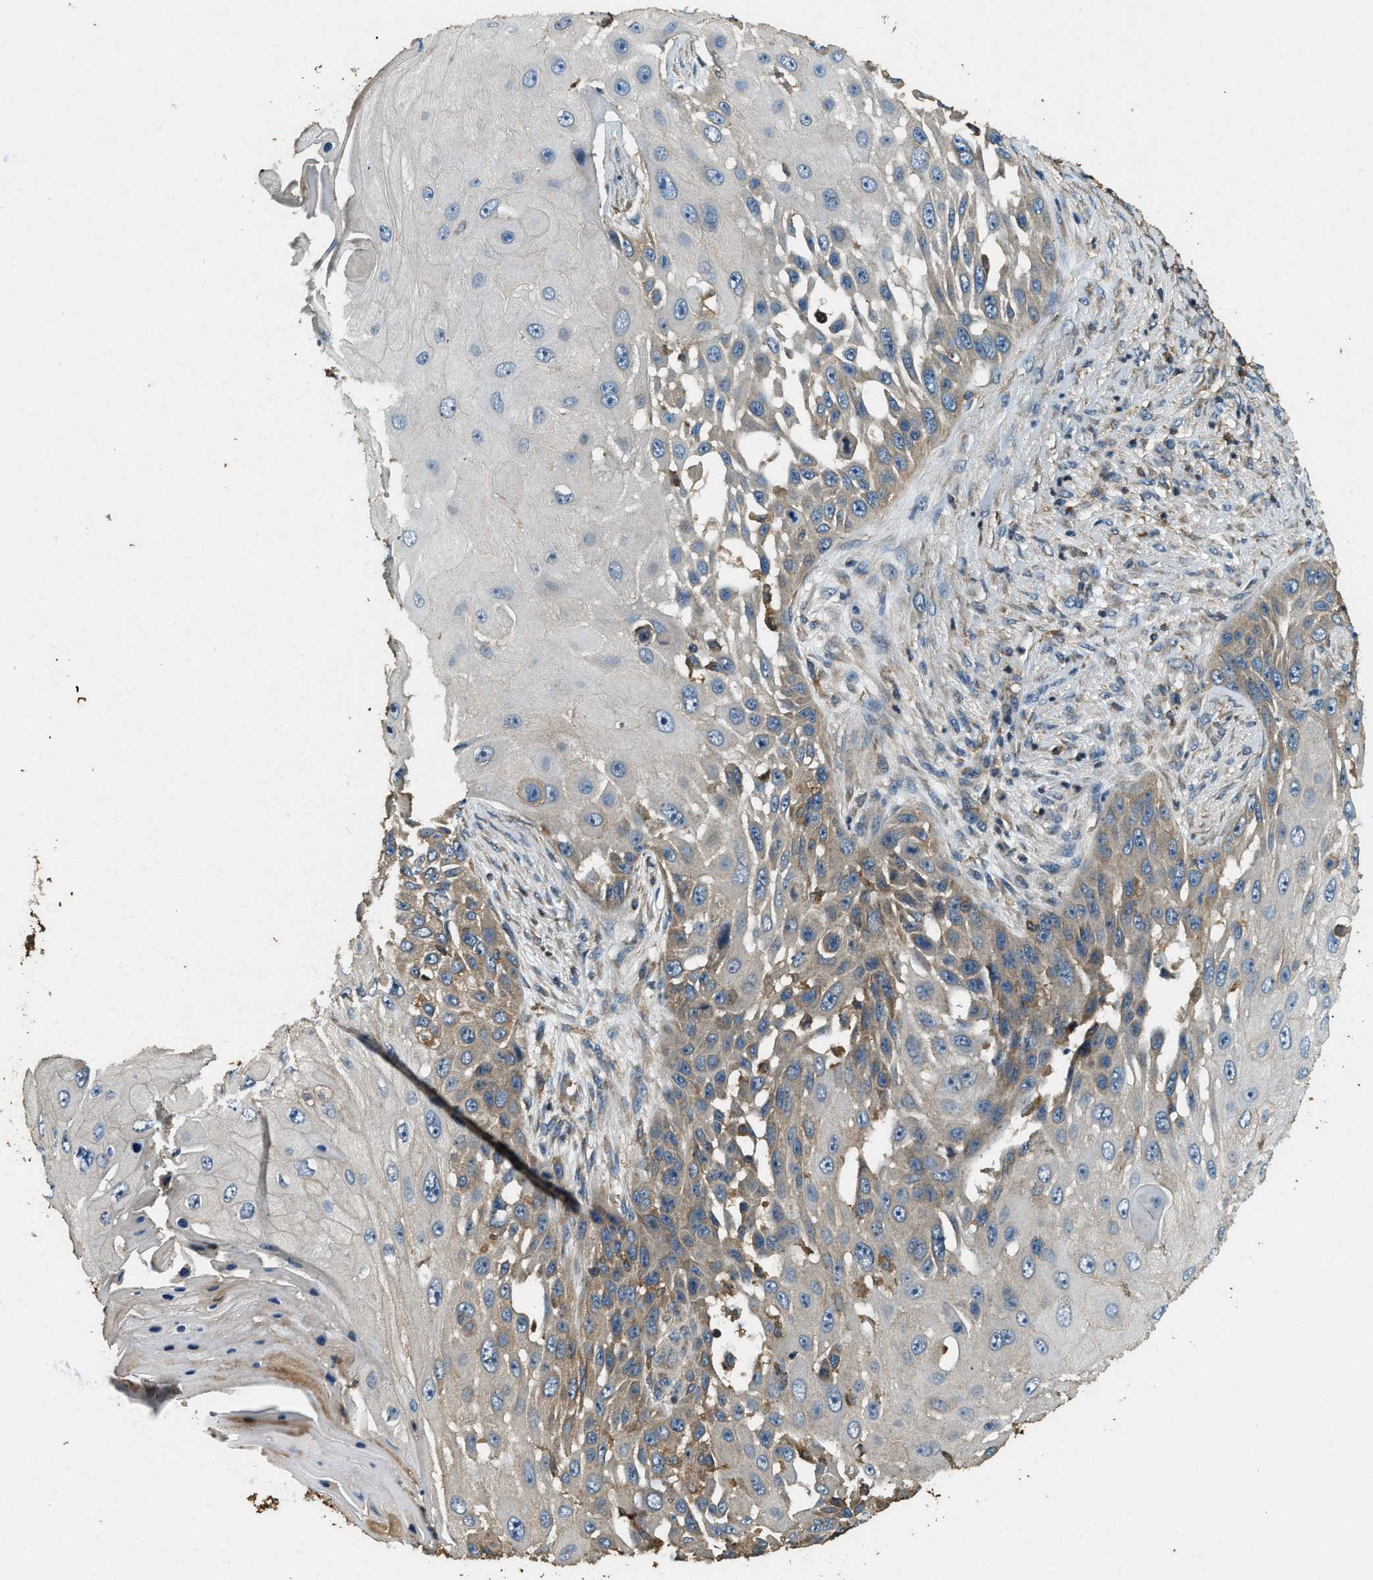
{"staining": {"intensity": "moderate", "quantity": "25%-75%", "location": "cytoplasmic/membranous"}, "tissue": "skin cancer", "cell_type": "Tumor cells", "image_type": "cancer", "snomed": [{"axis": "morphology", "description": "Squamous cell carcinoma, NOS"}, {"axis": "topography", "description": "Skin"}], "caption": "An immunohistochemistry (IHC) micrograph of neoplastic tissue is shown. Protein staining in brown labels moderate cytoplasmic/membranous positivity in skin squamous cell carcinoma within tumor cells. The staining was performed using DAB (3,3'-diaminobenzidine) to visualize the protein expression in brown, while the nuclei were stained in blue with hematoxylin (Magnification: 20x).", "gene": "ERGIC1", "patient": {"sex": "female", "age": 44}}